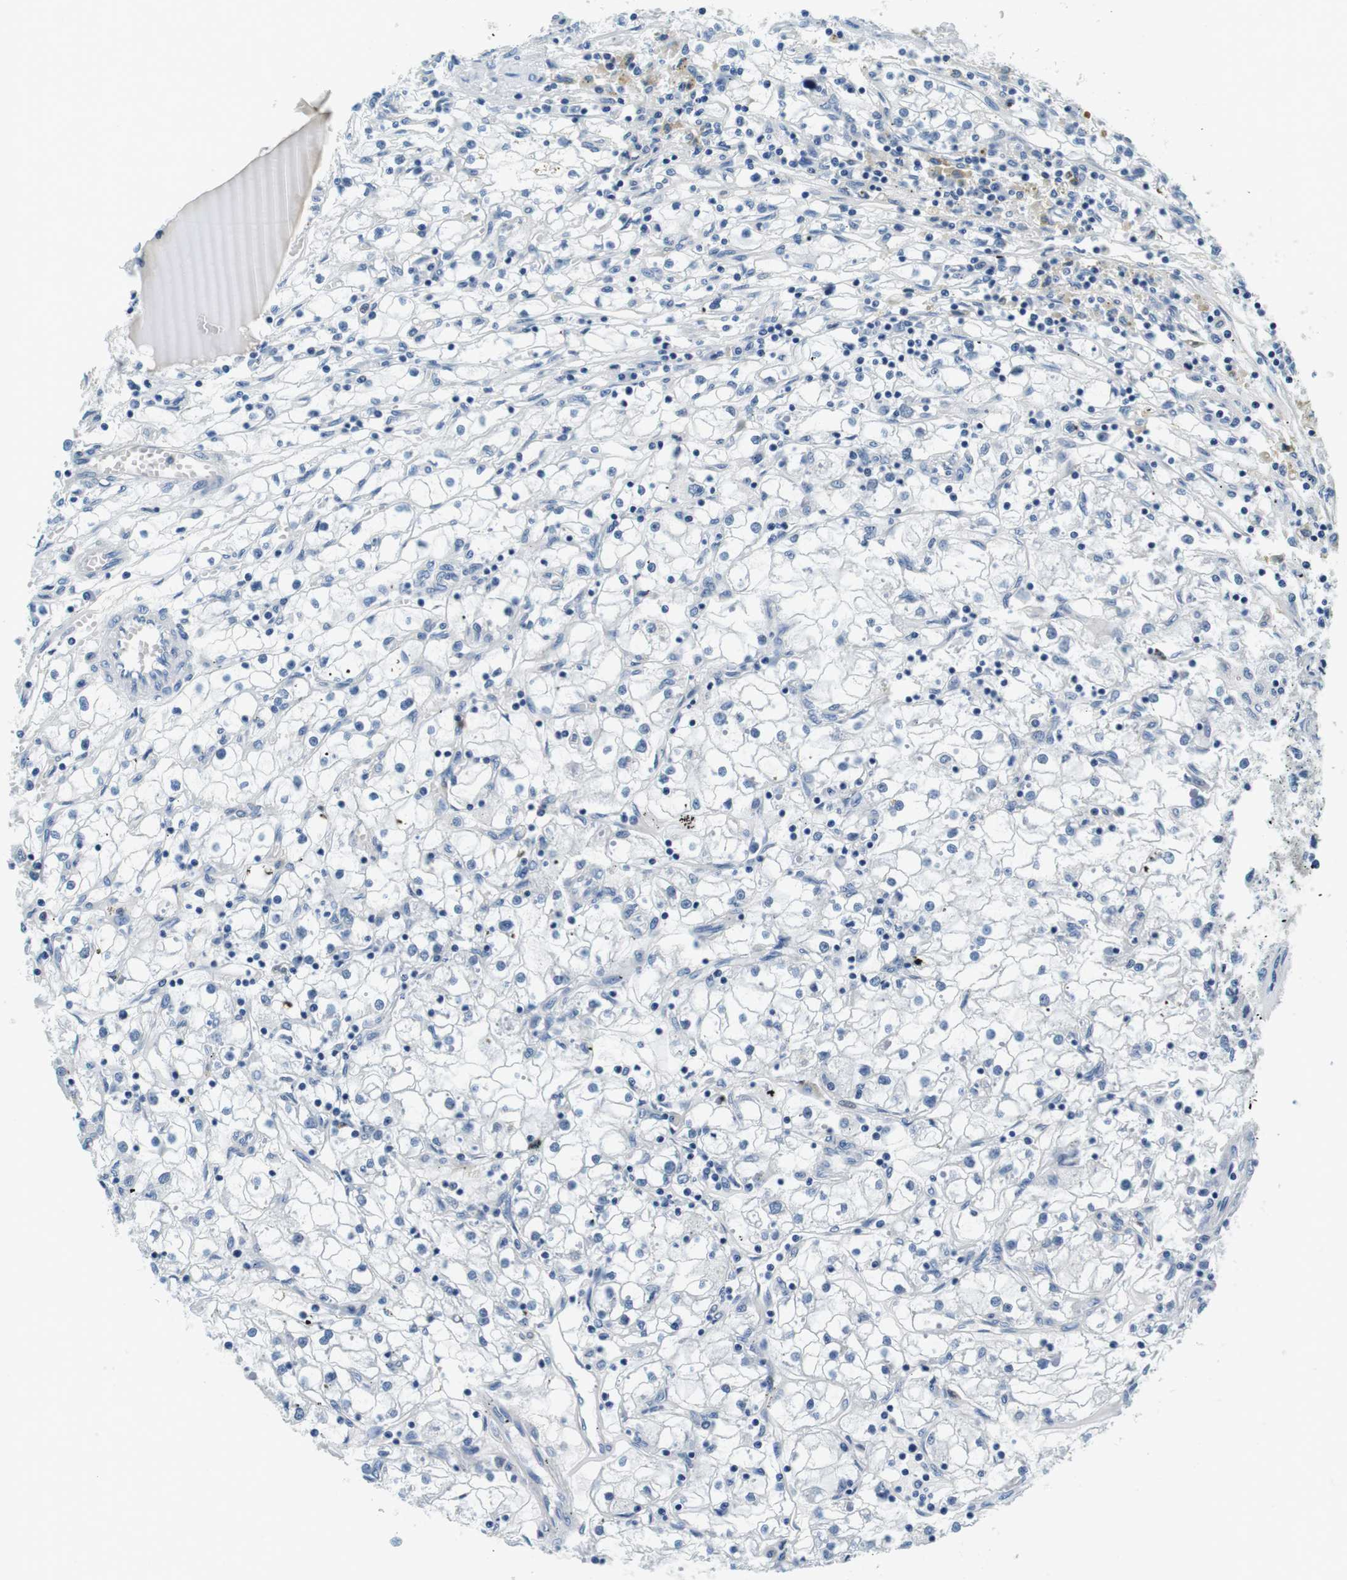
{"staining": {"intensity": "negative", "quantity": "none", "location": "none"}, "tissue": "renal cancer", "cell_type": "Tumor cells", "image_type": "cancer", "snomed": [{"axis": "morphology", "description": "Adenocarcinoma, NOS"}, {"axis": "topography", "description": "Kidney"}], "caption": "The micrograph reveals no staining of tumor cells in adenocarcinoma (renal).", "gene": "KCNJ5", "patient": {"sex": "male", "age": 56}}